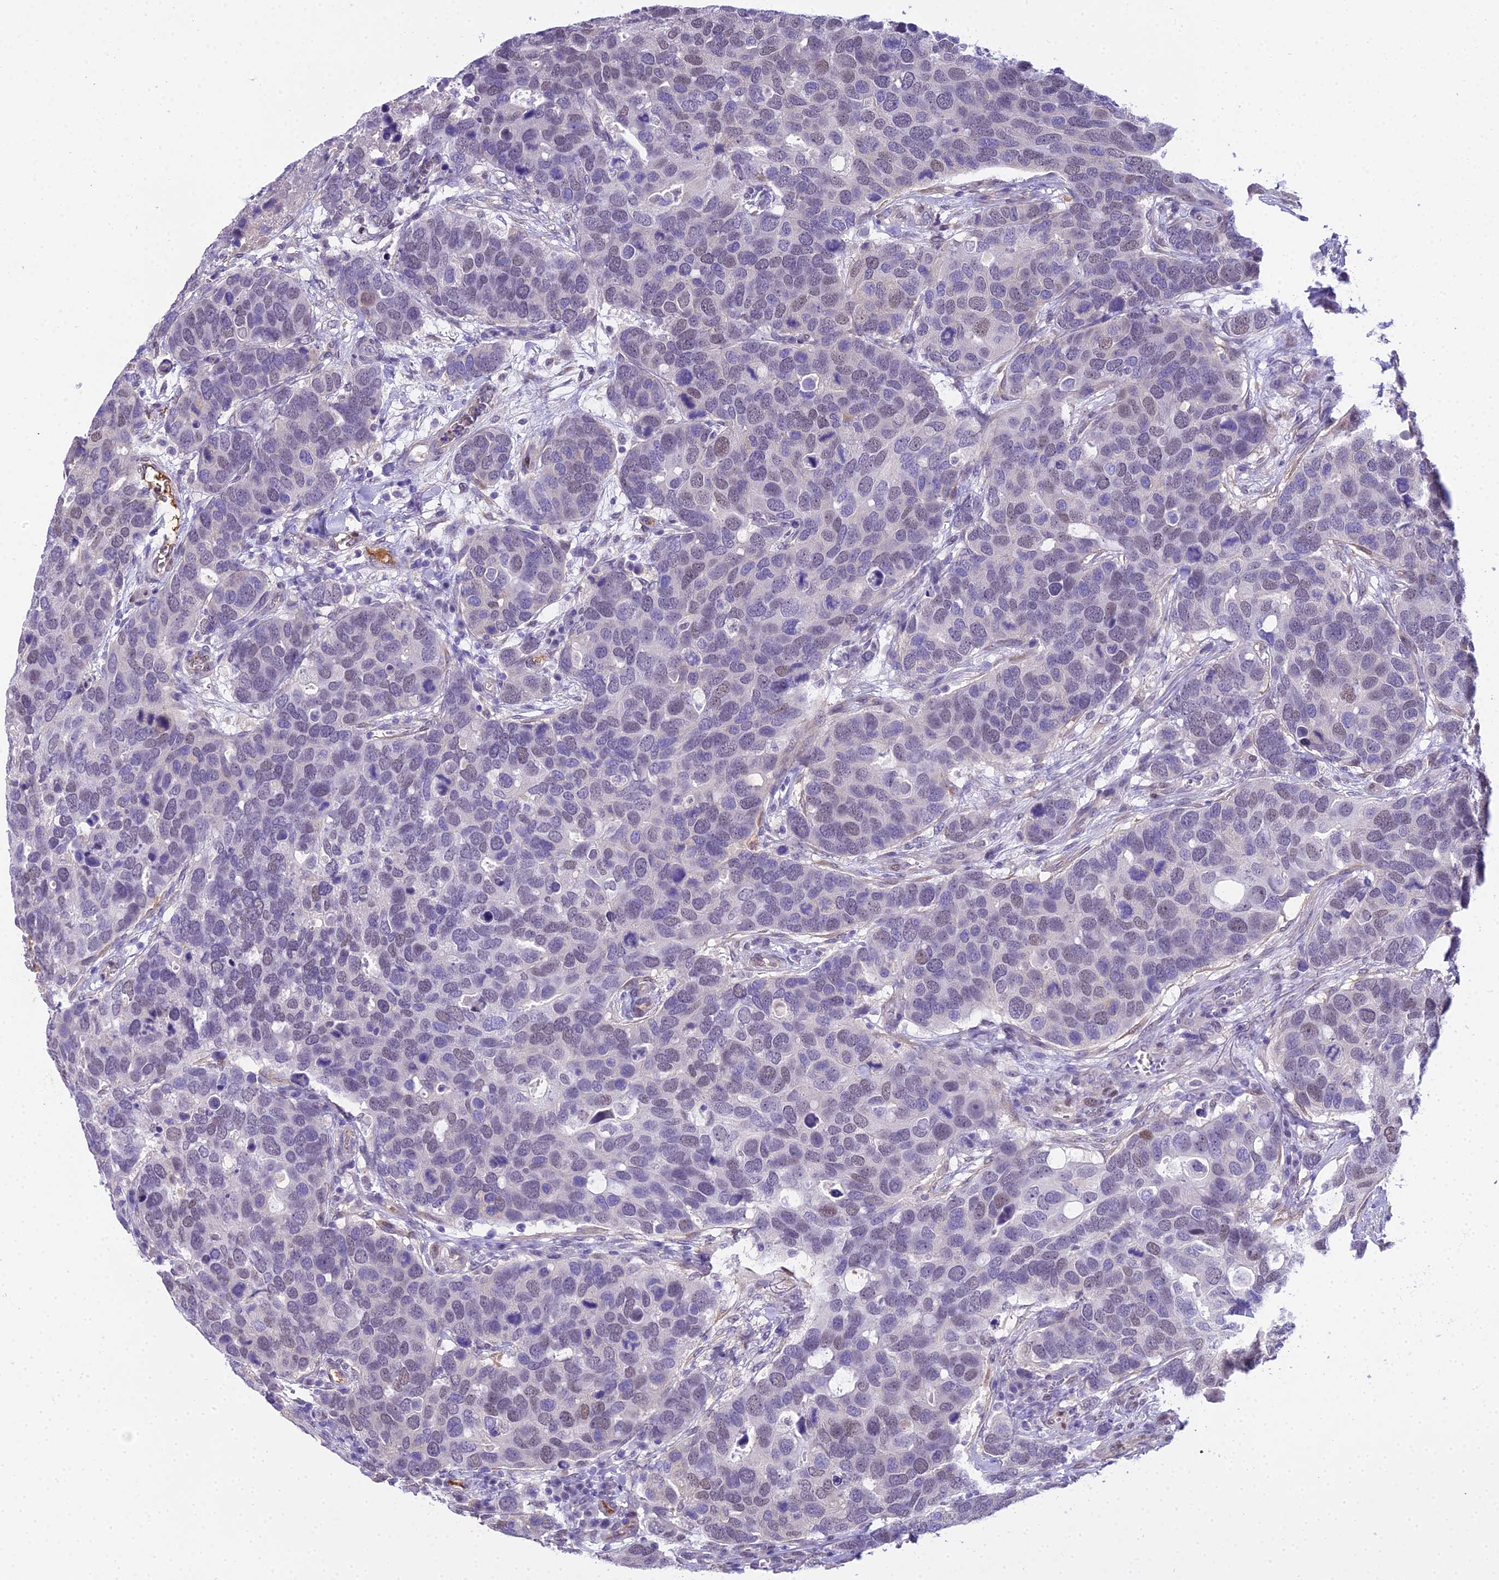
{"staining": {"intensity": "weak", "quantity": "<25%", "location": "nuclear"}, "tissue": "breast cancer", "cell_type": "Tumor cells", "image_type": "cancer", "snomed": [{"axis": "morphology", "description": "Duct carcinoma"}, {"axis": "topography", "description": "Breast"}], "caption": "A photomicrograph of human intraductal carcinoma (breast) is negative for staining in tumor cells.", "gene": "MAT2A", "patient": {"sex": "female", "age": 83}}